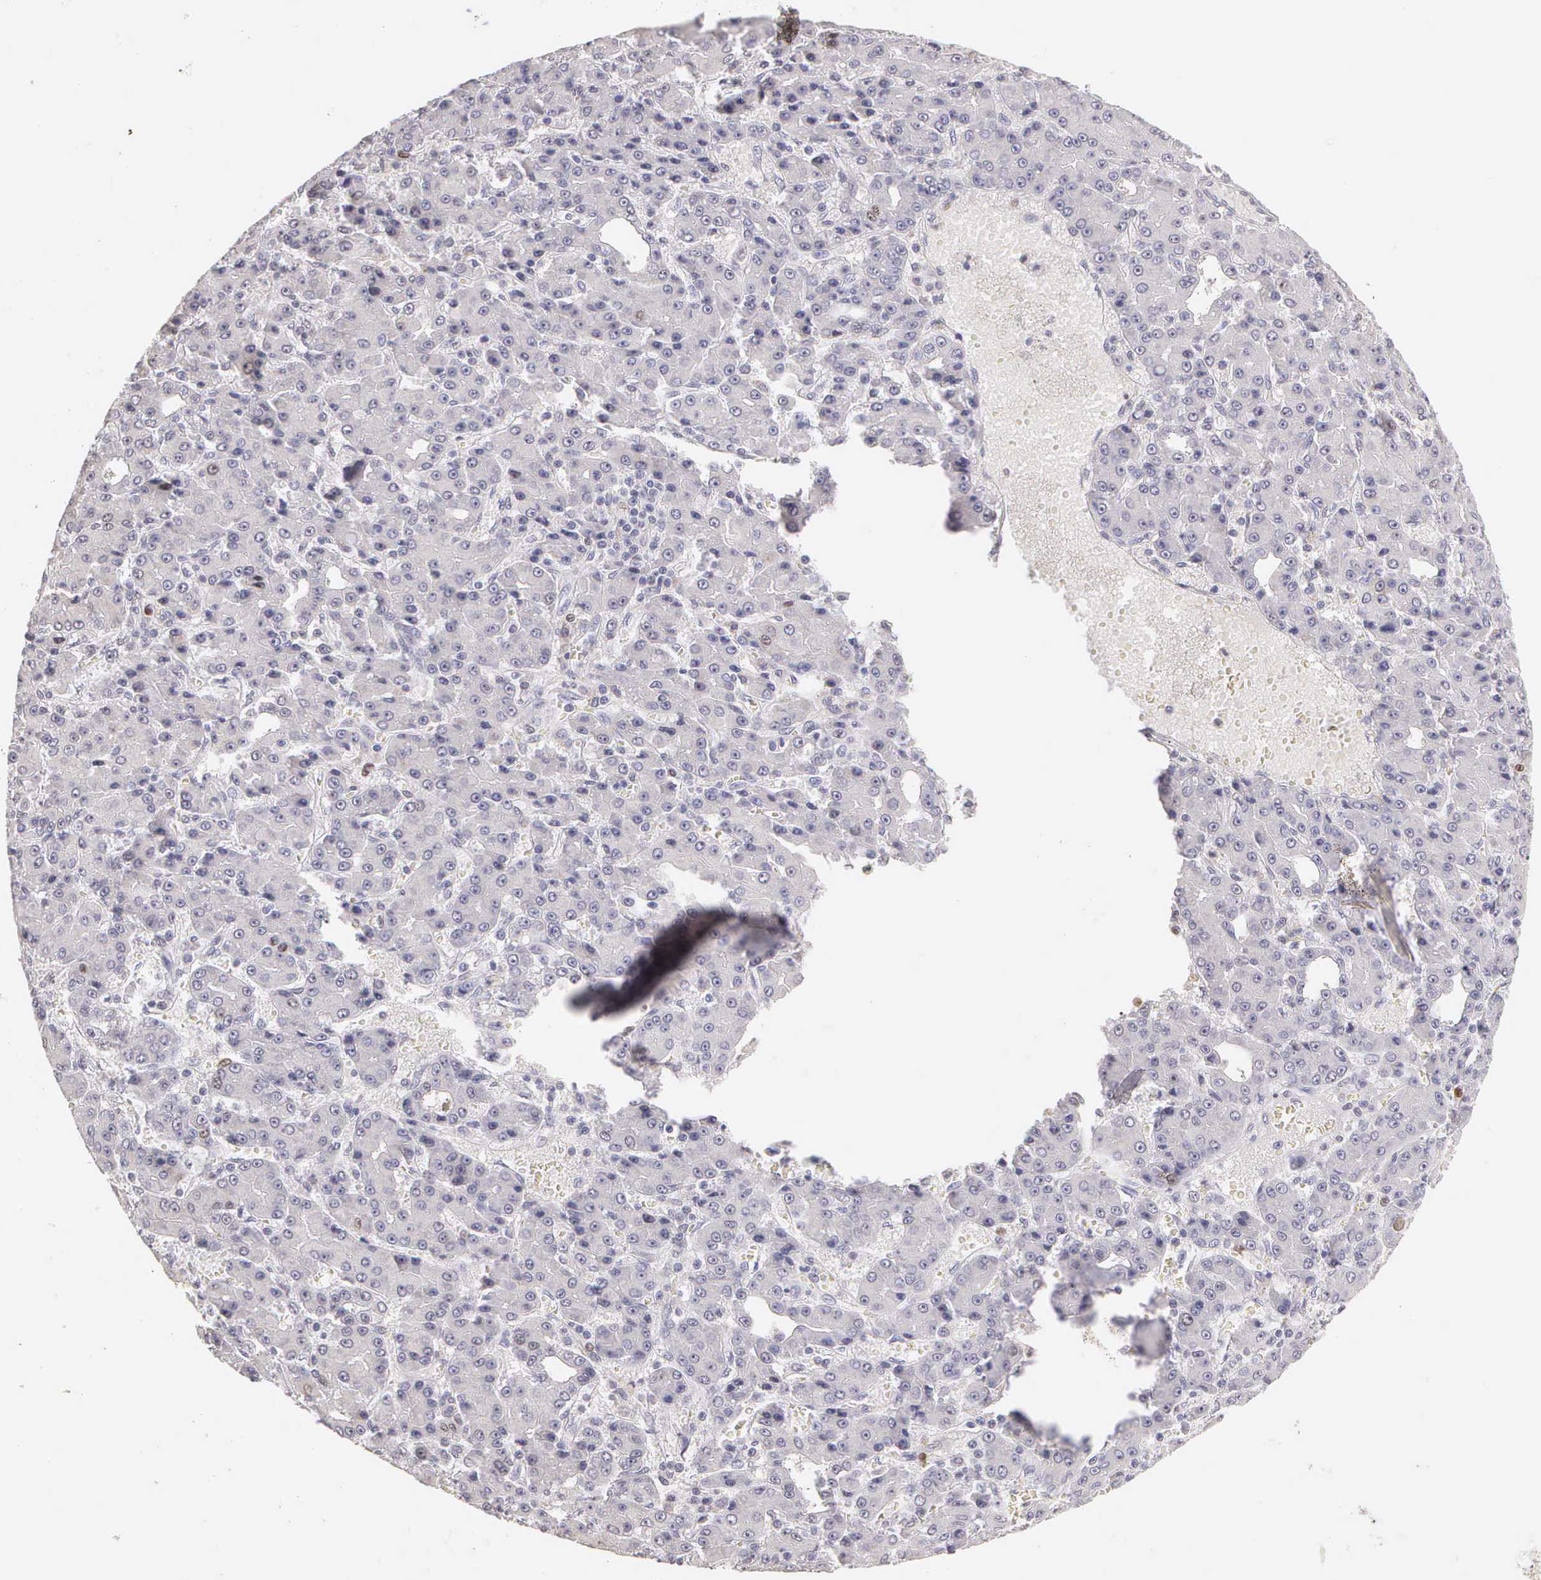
{"staining": {"intensity": "negative", "quantity": "none", "location": "none"}, "tissue": "liver cancer", "cell_type": "Tumor cells", "image_type": "cancer", "snomed": [{"axis": "morphology", "description": "Carcinoma, Hepatocellular, NOS"}, {"axis": "topography", "description": "Liver"}], "caption": "This image is of liver cancer stained with immunohistochemistry to label a protein in brown with the nuclei are counter-stained blue. There is no positivity in tumor cells.", "gene": "MKI67", "patient": {"sex": "male", "age": 69}}